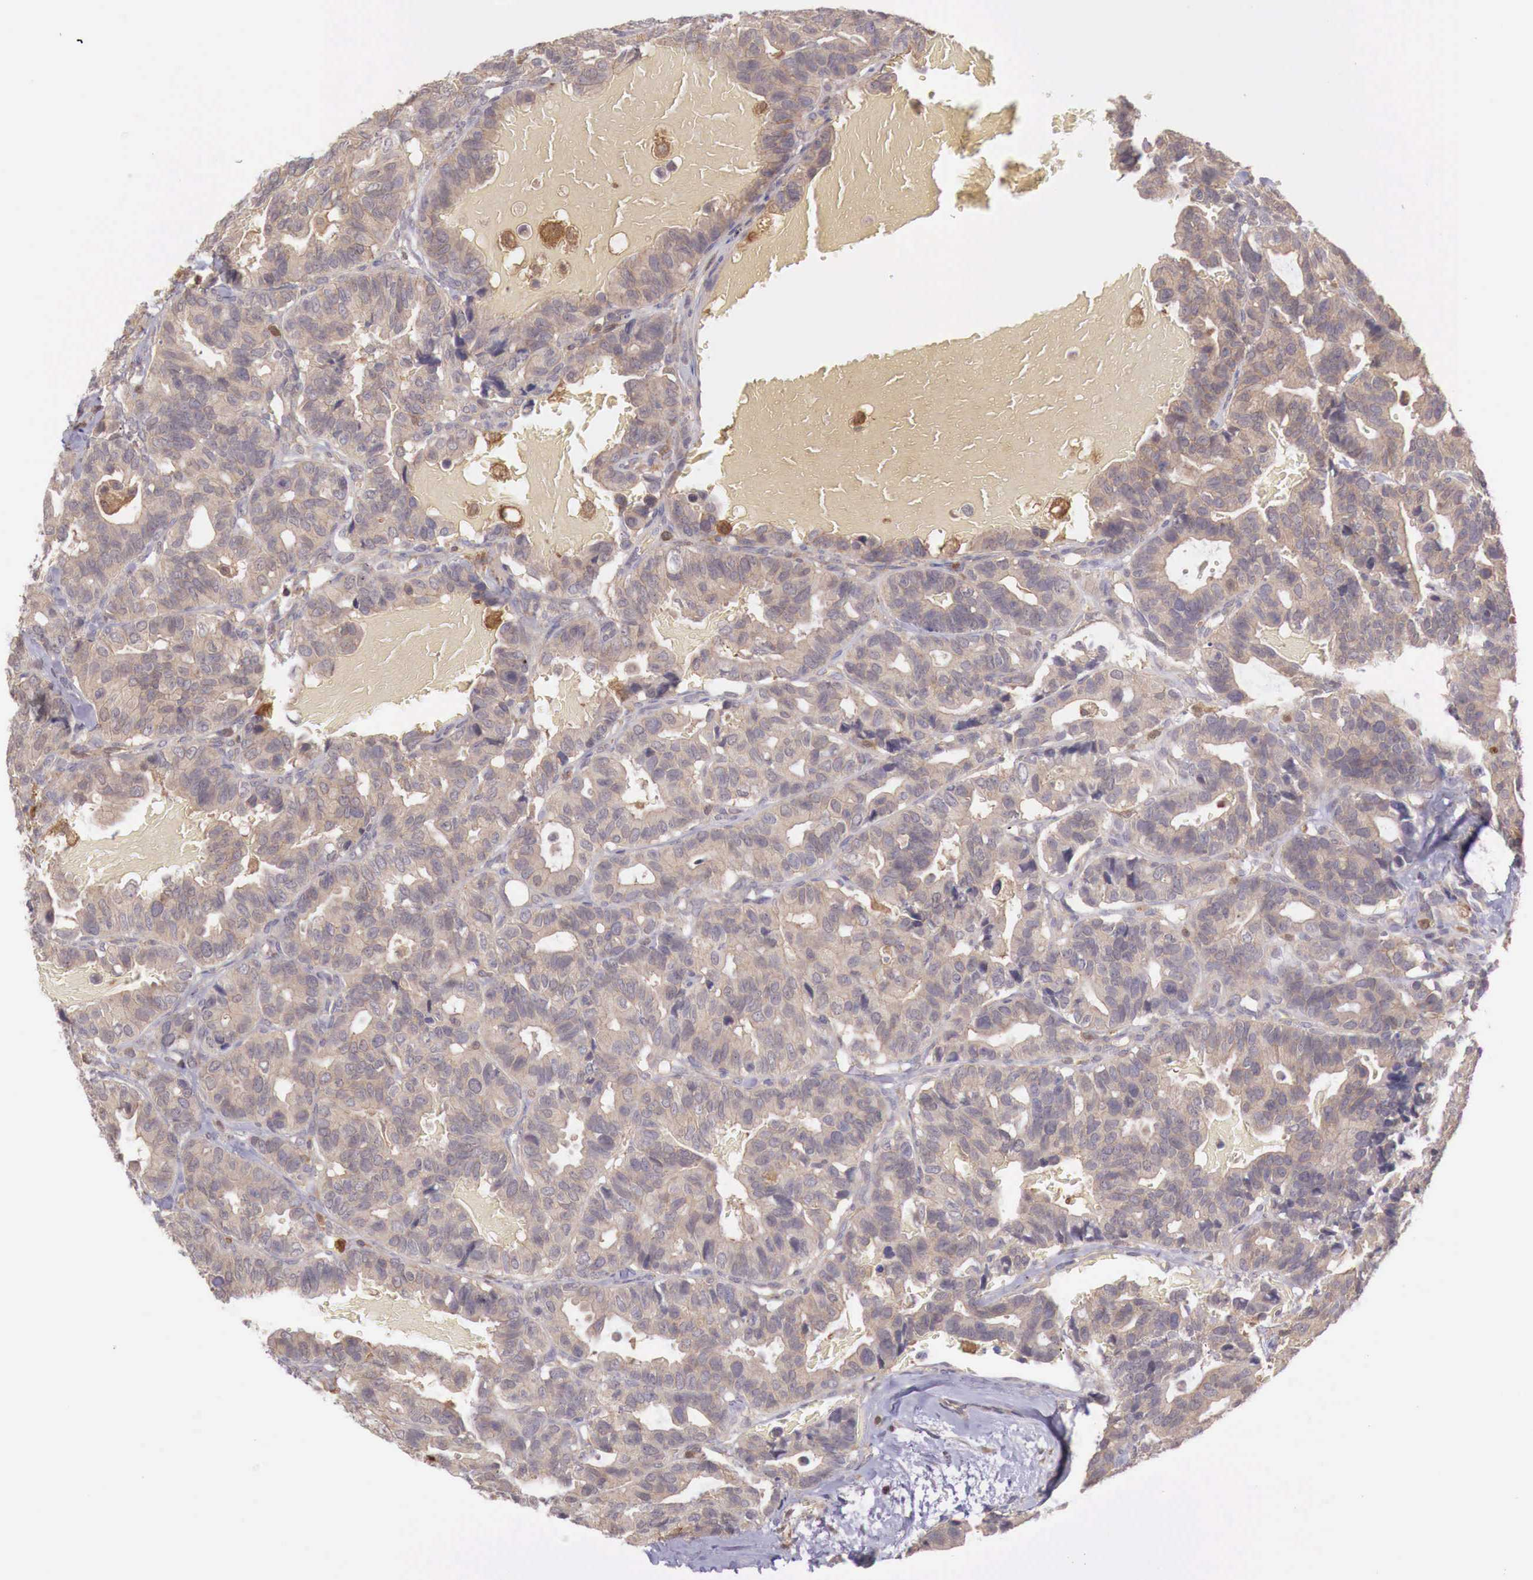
{"staining": {"intensity": "weak", "quantity": ">75%", "location": "cytoplasmic/membranous"}, "tissue": "breast cancer", "cell_type": "Tumor cells", "image_type": "cancer", "snomed": [{"axis": "morphology", "description": "Duct carcinoma"}, {"axis": "topography", "description": "Breast"}], "caption": "A brown stain highlights weak cytoplasmic/membranous expression of a protein in human breast cancer (infiltrating ductal carcinoma) tumor cells.", "gene": "GAB2", "patient": {"sex": "female", "age": 69}}